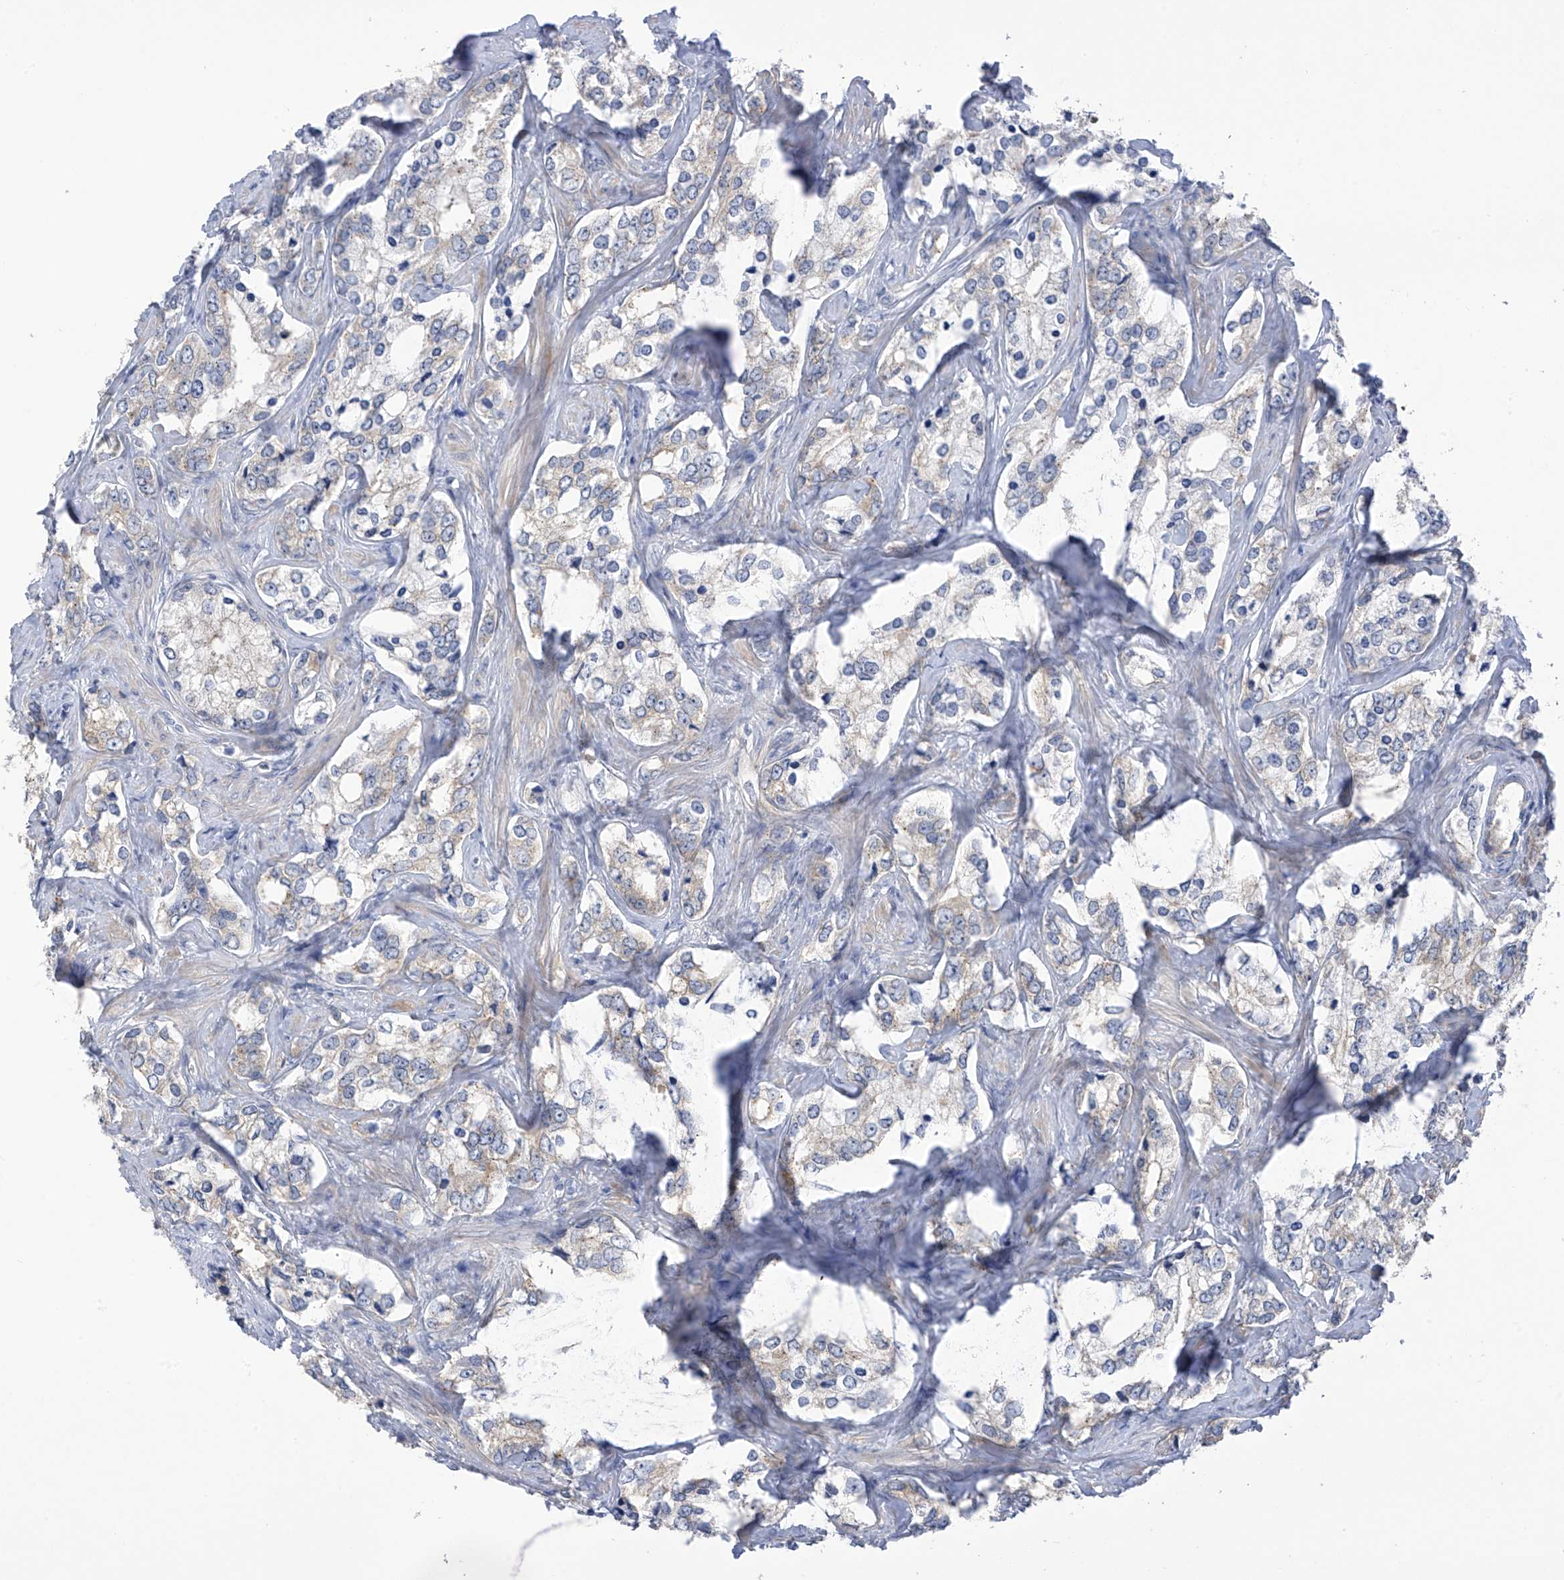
{"staining": {"intensity": "weak", "quantity": "25%-75%", "location": "cytoplasmic/membranous"}, "tissue": "prostate cancer", "cell_type": "Tumor cells", "image_type": "cancer", "snomed": [{"axis": "morphology", "description": "Adenocarcinoma, High grade"}, {"axis": "topography", "description": "Prostate"}], "caption": "Immunohistochemistry of prostate adenocarcinoma (high-grade) shows low levels of weak cytoplasmic/membranous positivity in about 25%-75% of tumor cells.", "gene": "SLCO4A1", "patient": {"sex": "male", "age": 66}}